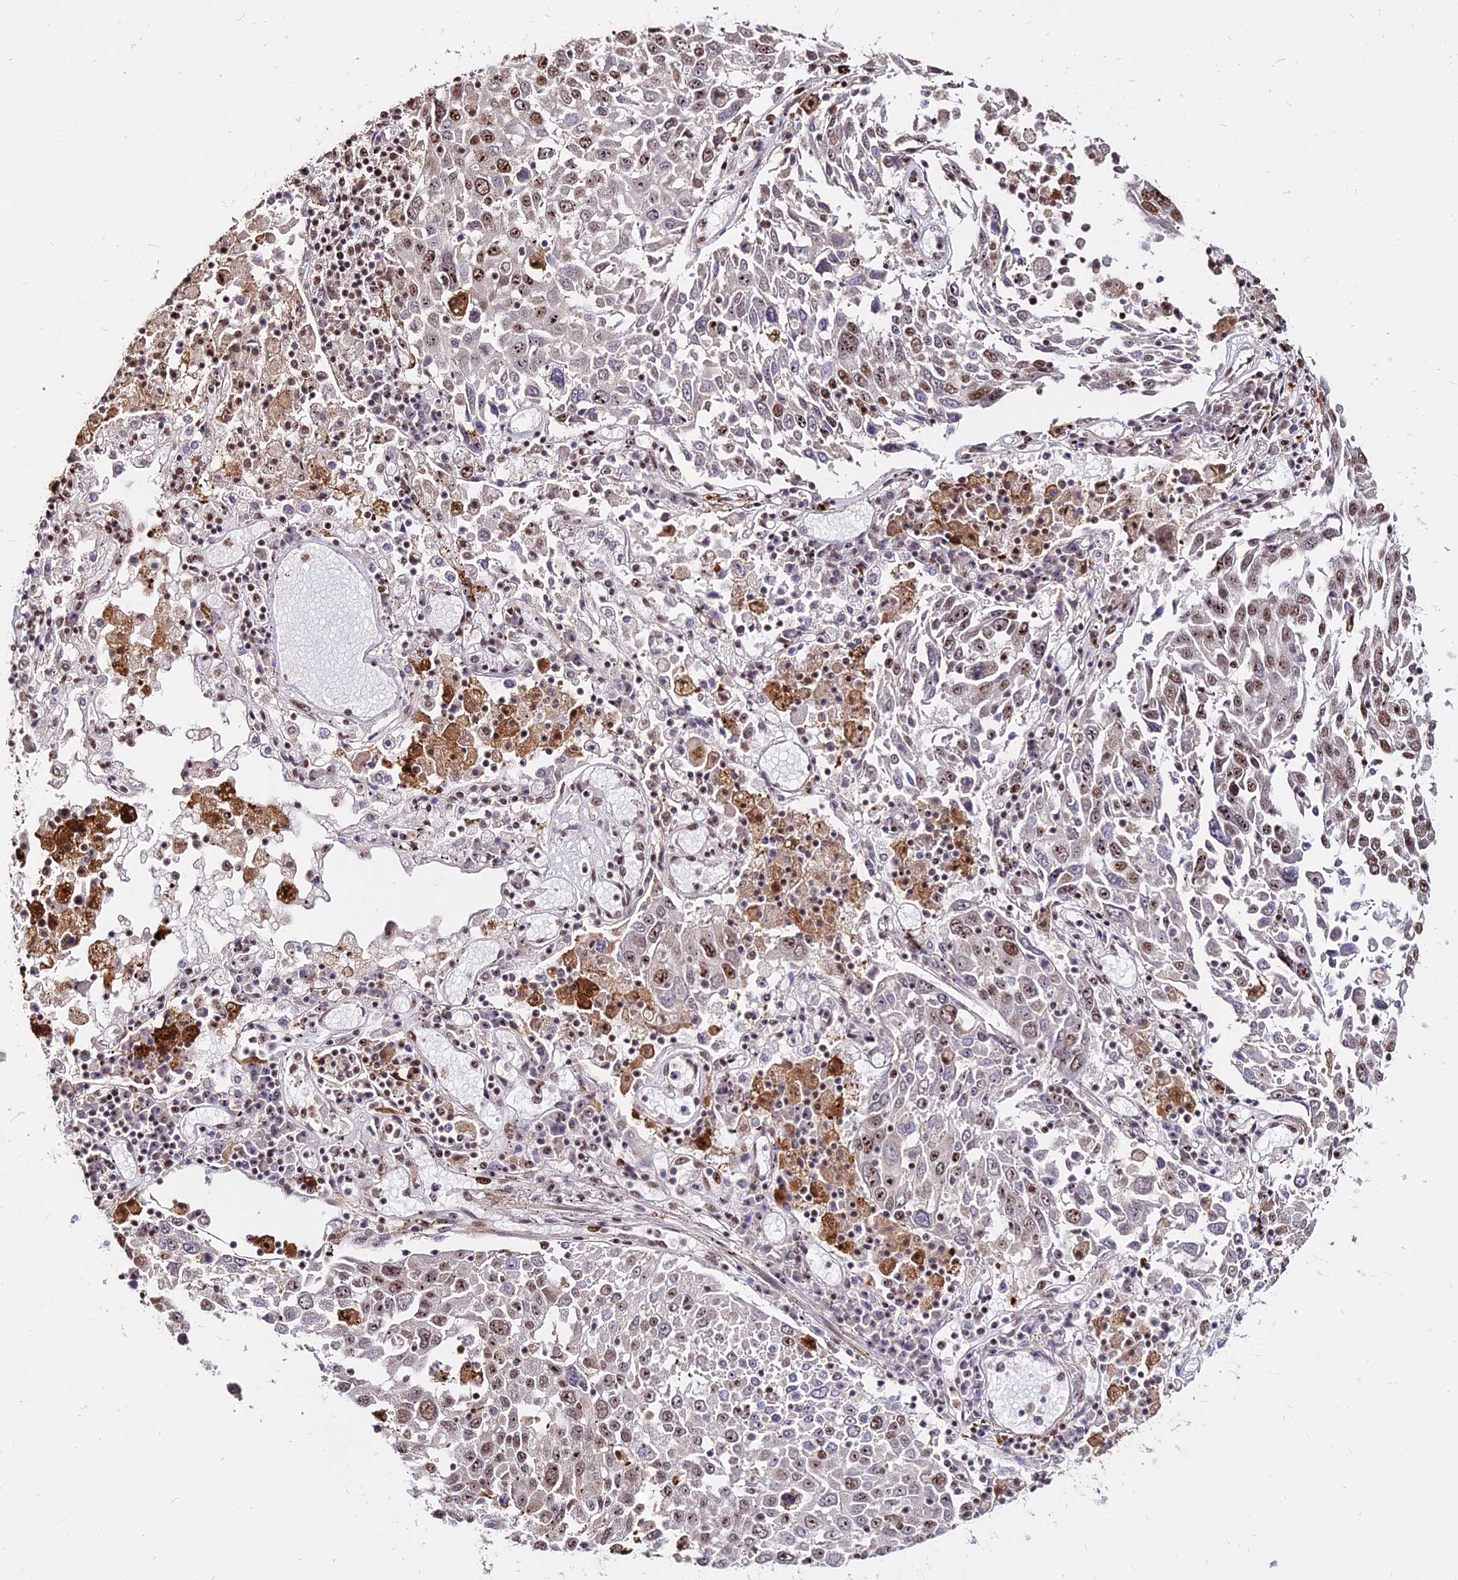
{"staining": {"intensity": "moderate", "quantity": "<25%", "location": "nuclear"}, "tissue": "lung cancer", "cell_type": "Tumor cells", "image_type": "cancer", "snomed": [{"axis": "morphology", "description": "Squamous cell carcinoma, NOS"}, {"axis": "topography", "description": "Lung"}], "caption": "This image exhibits immunohistochemistry (IHC) staining of squamous cell carcinoma (lung), with low moderate nuclear positivity in approximately <25% of tumor cells.", "gene": "ZBED4", "patient": {"sex": "male", "age": 65}}